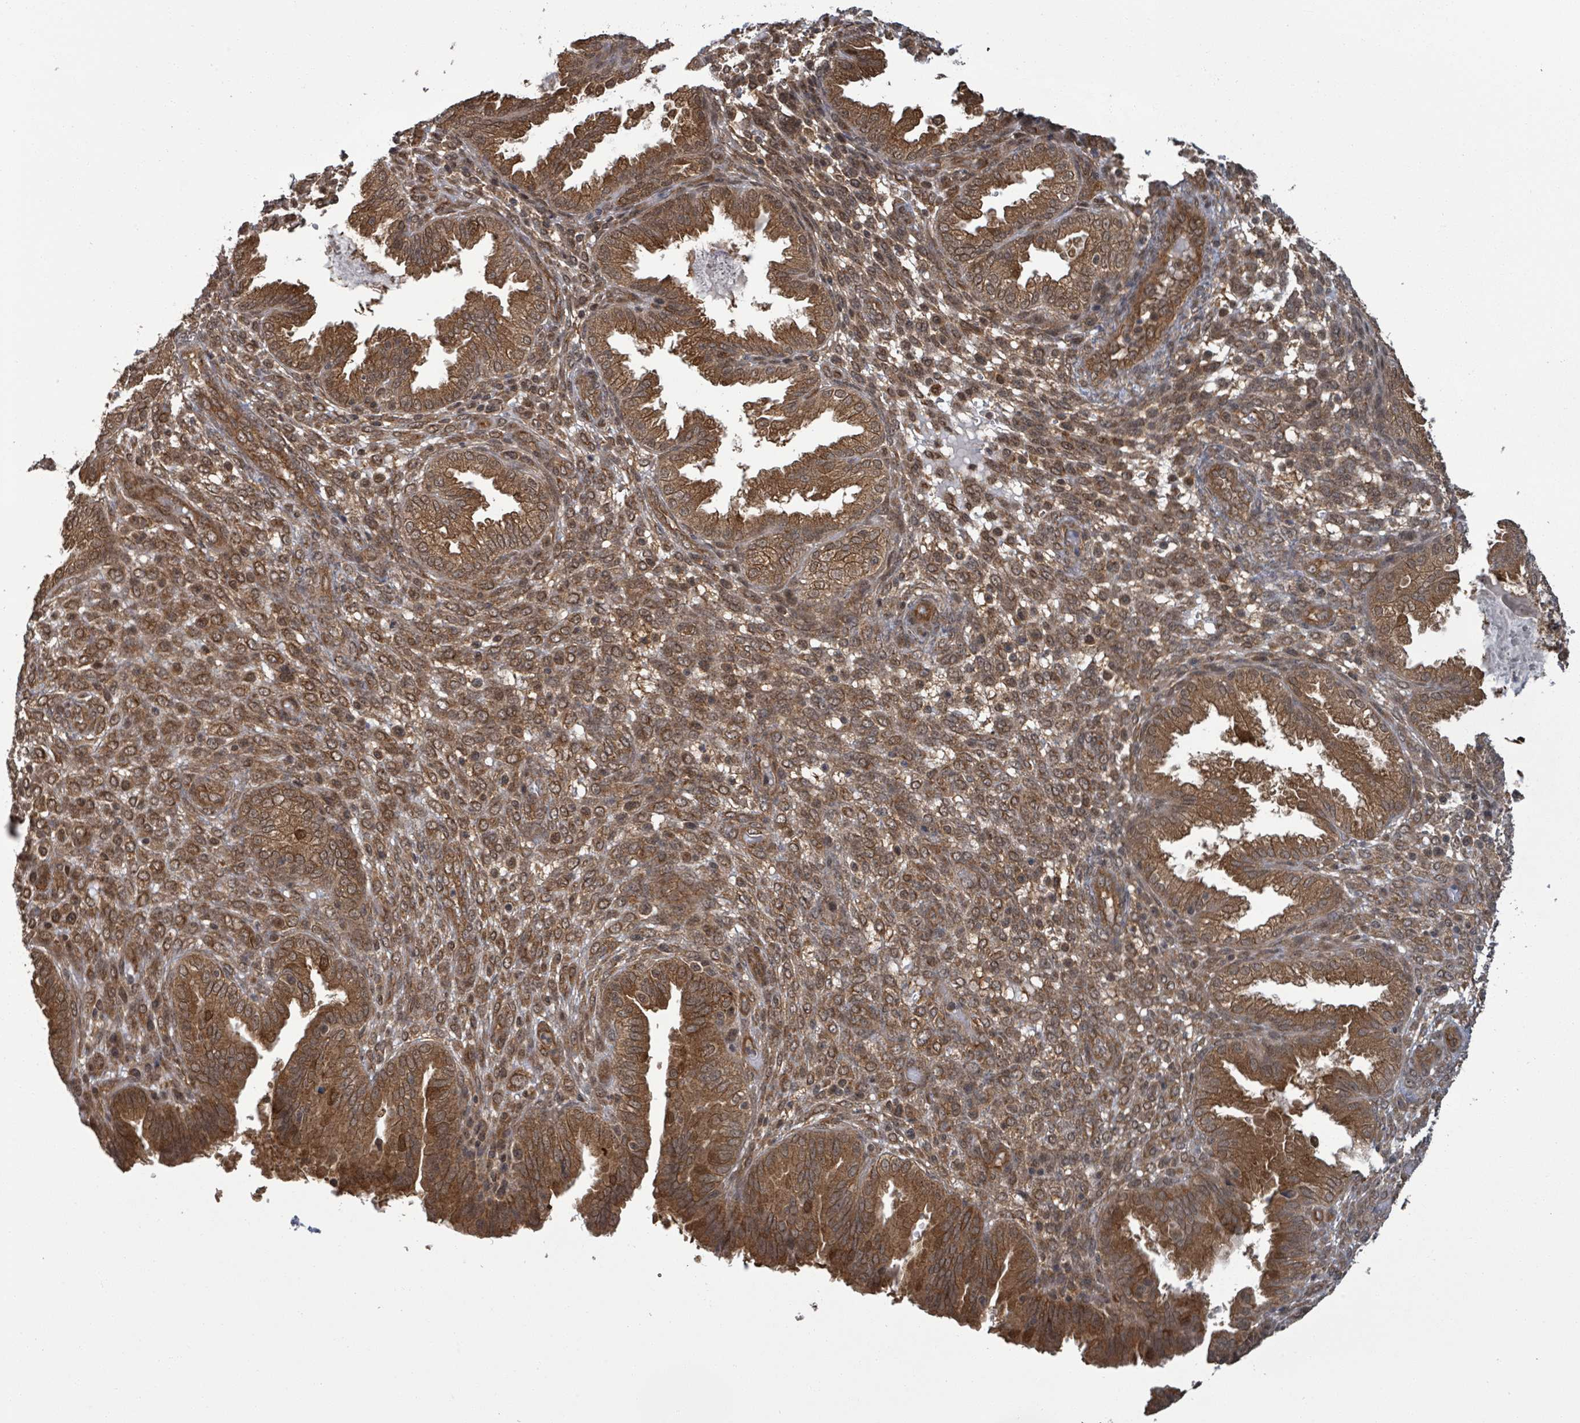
{"staining": {"intensity": "moderate", "quantity": "25%-75%", "location": "cytoplasmic/membranous"}, "tissue": "endometrium", "cell_type": "Cells in endometrial stroma", "image_type": "normal", "snomed": [{"axis": "morphology", "description": "Normal tissue, NOS"}, {"axis": "topography", "description": "Endometrium"}], "caption": "A photomicrograph of endometrium stained for a protein exhibits moderate cytoplasmic/membranous brown staining in cells in endometrial stroma.", "gene": "ENSG00000256500", "patient": {"sex": "female", "age": 33}}